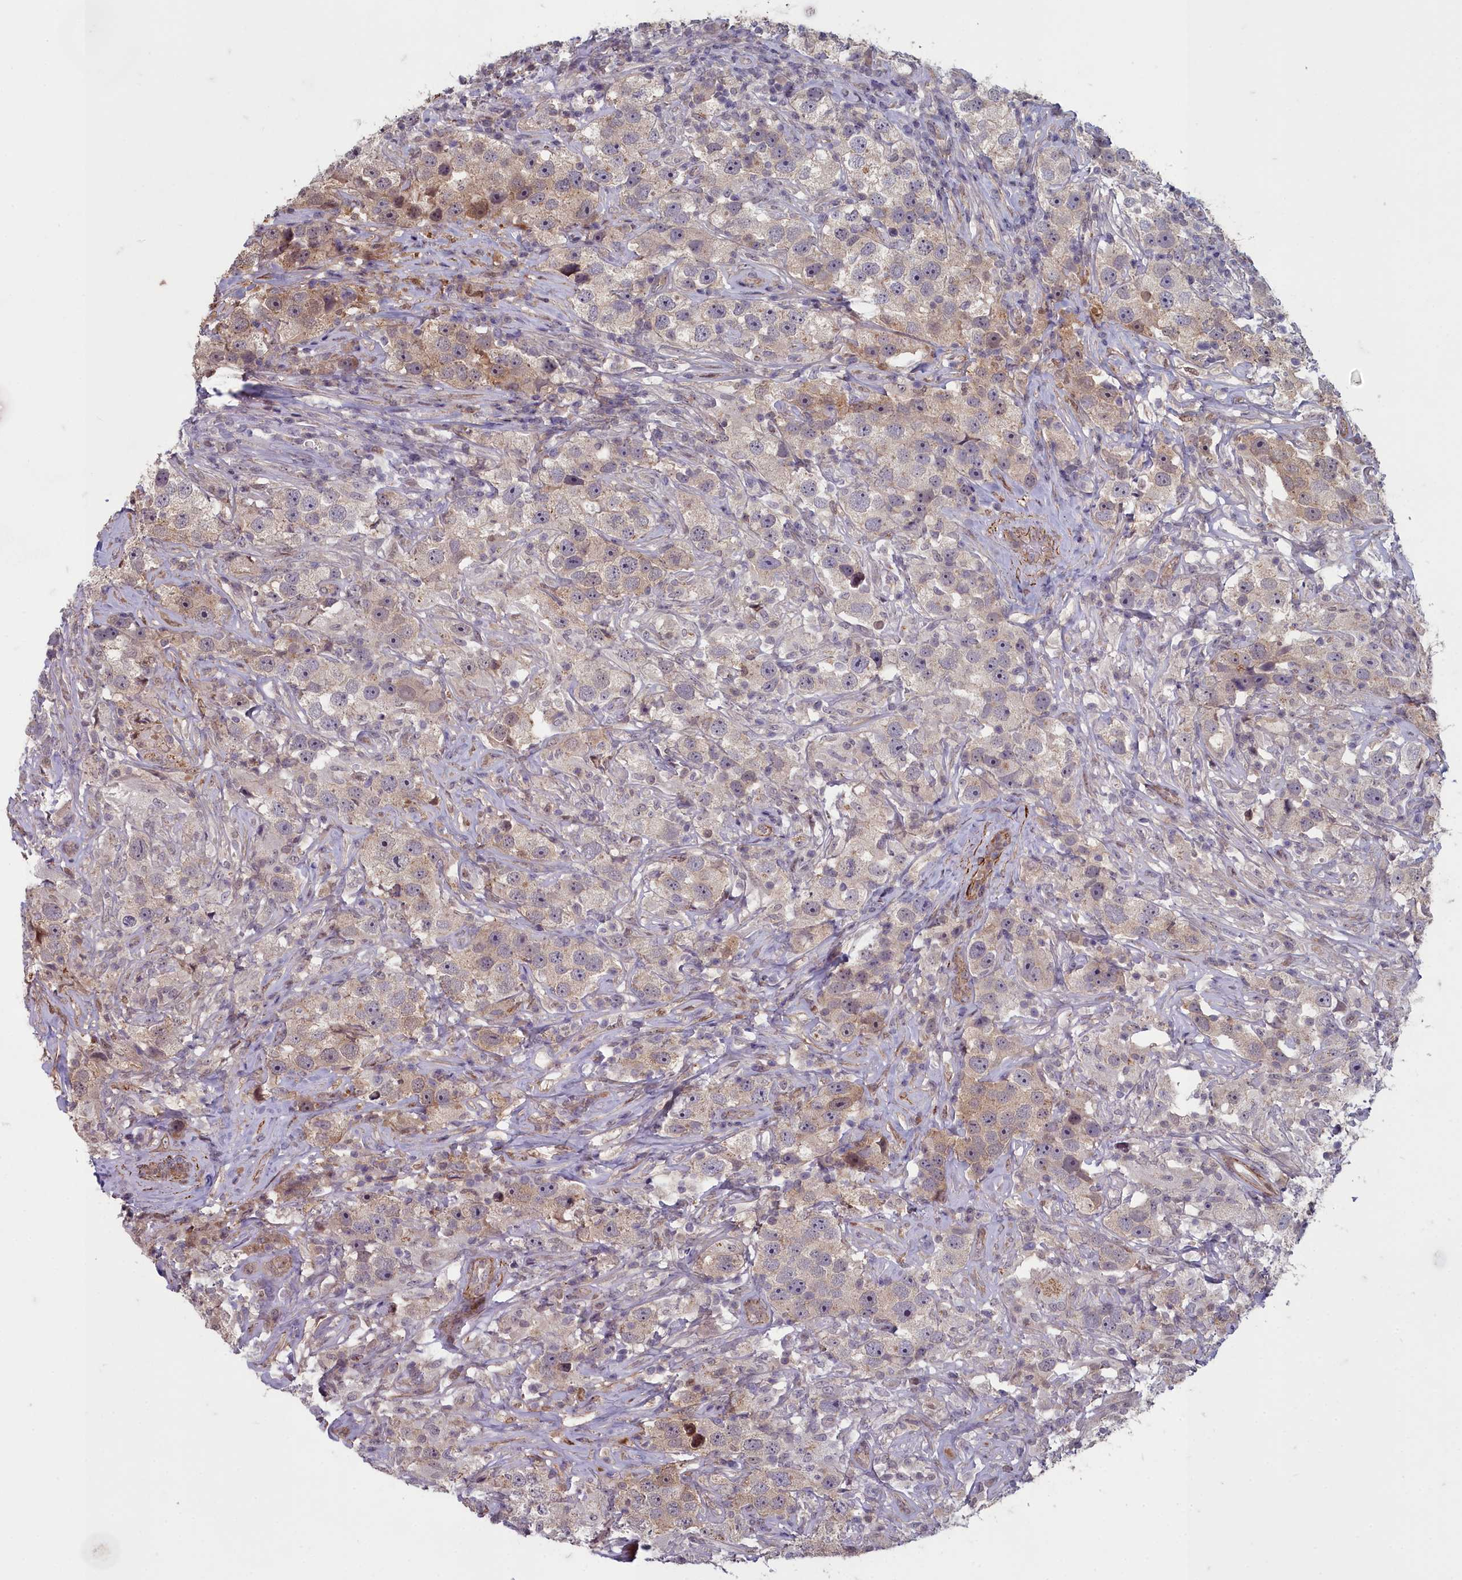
{"staining": {"intensity": "weak", "quantity": "<25%", "location": "nuclear"}, "tissue": "testis cancer", "cell_type": "Tumor cells", "image_type": "cancer", "snomed": [{"axis": "morphology", "description": "Seminoma, NOS"}, {"axis": "topography", "description": "Testis"}], "caption": "An immunohistochemistry image of testis seminoma is shown. There is no staining in tumor cells of testis seminoma. (Brightfield microscopy of DAB (3,3'-diaminobenzidine) immunohistochemistry (IHC) at high magnification).", "gene": "ZNF626", "patient": {"sex": "male", "age": 49}}